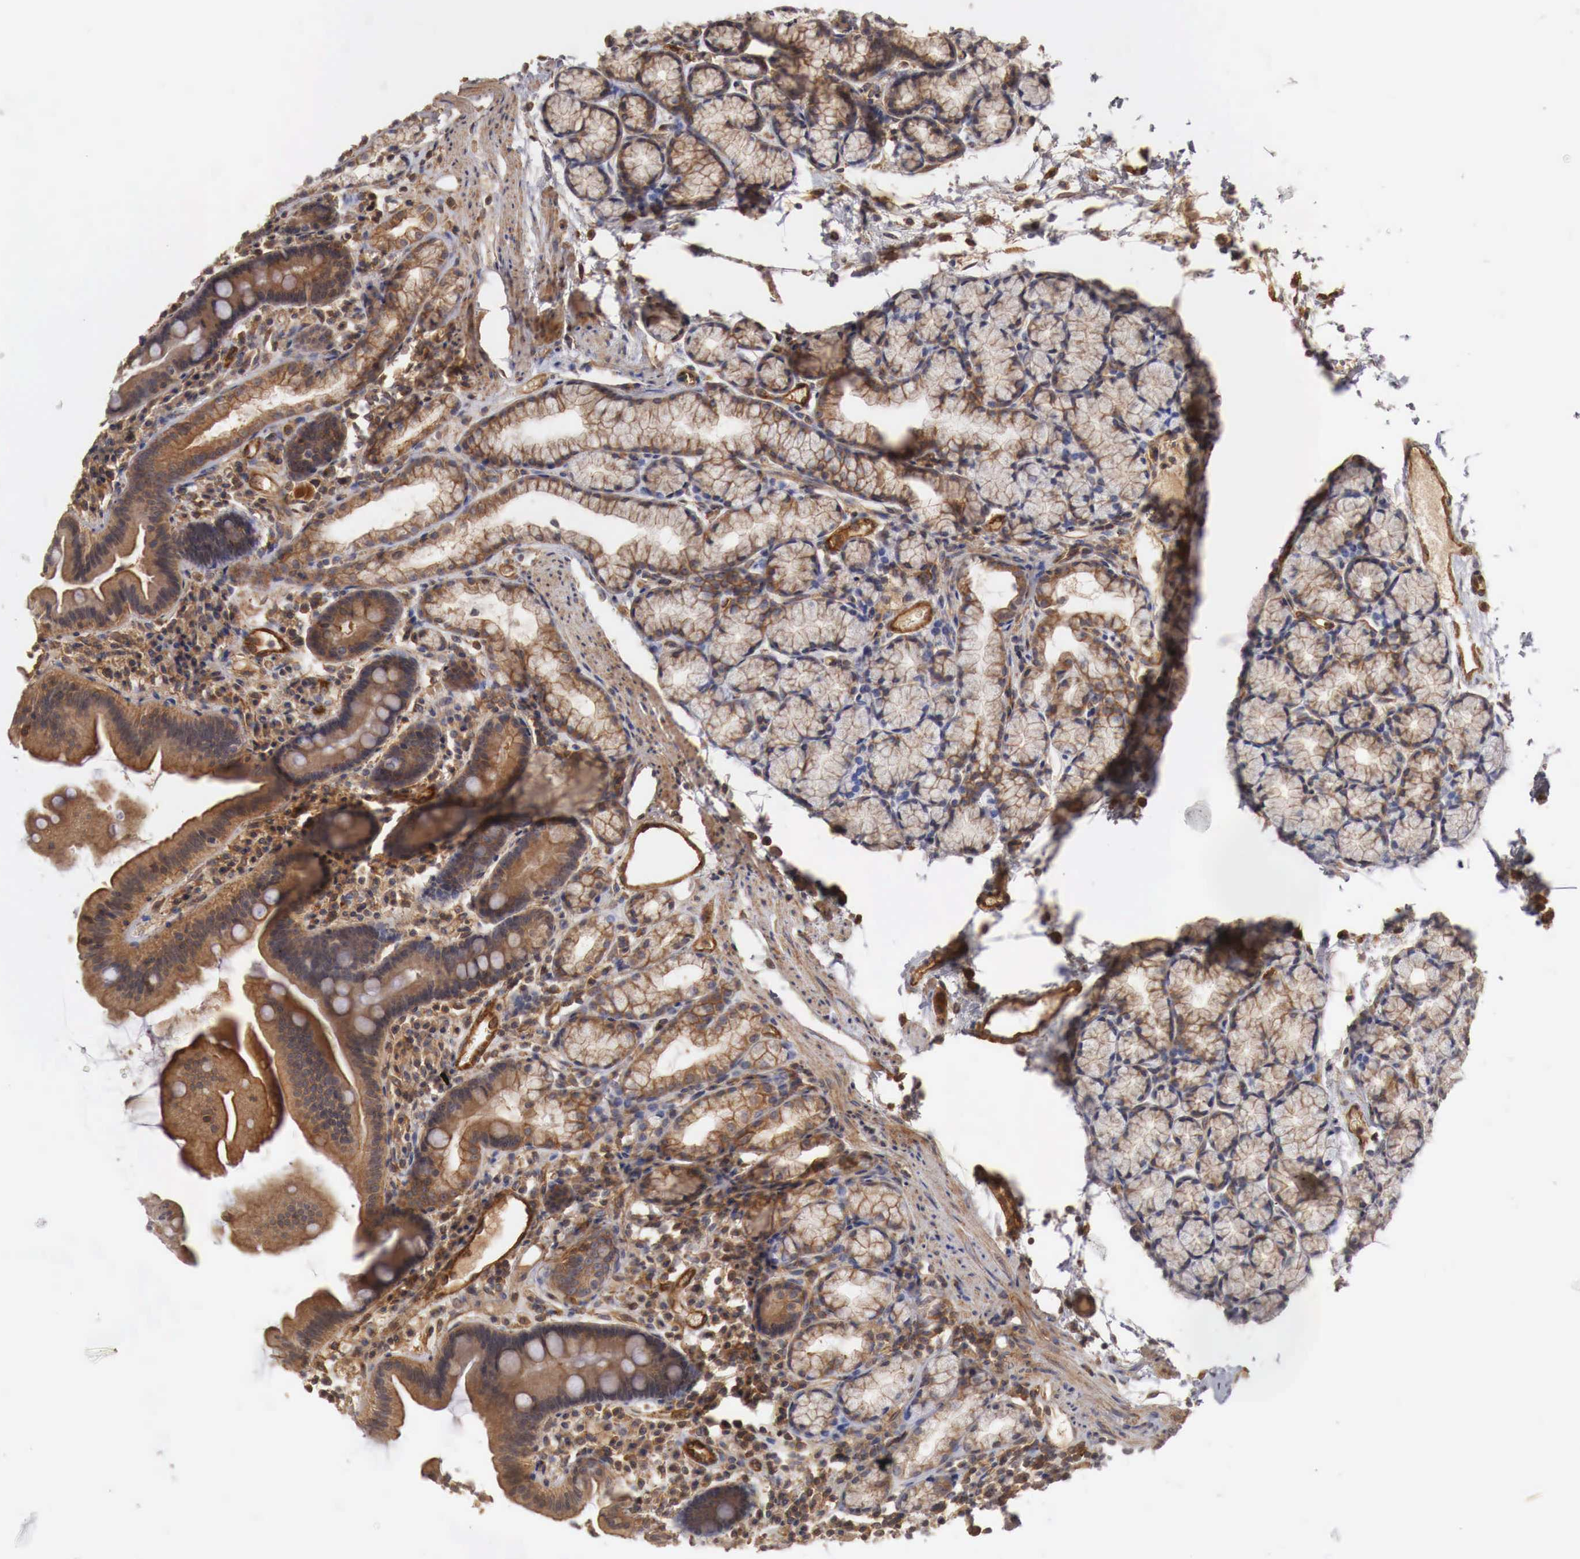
{"staining": {"intensity": "moderate", "quantity": ">75%", "location": "cytoplasmic/membranous"}, "tissue": "duodenum", "cell_type": "Glandular cells", "image_type": "normal", "snomed": [{"axis": "morphology", "description": "Normal tissue, NOS"}, {"axis": "topography", "description": "Duodenum"}], "caption": "A high-resolution image shows immunohistochemistry staining of benign duodenum, which demonstrates moderate cytoplasmic/membranous expression in about >75% of glandular cells.", "gene": "ARMCX4", "patient": {"sex": "female", "age": 48}}